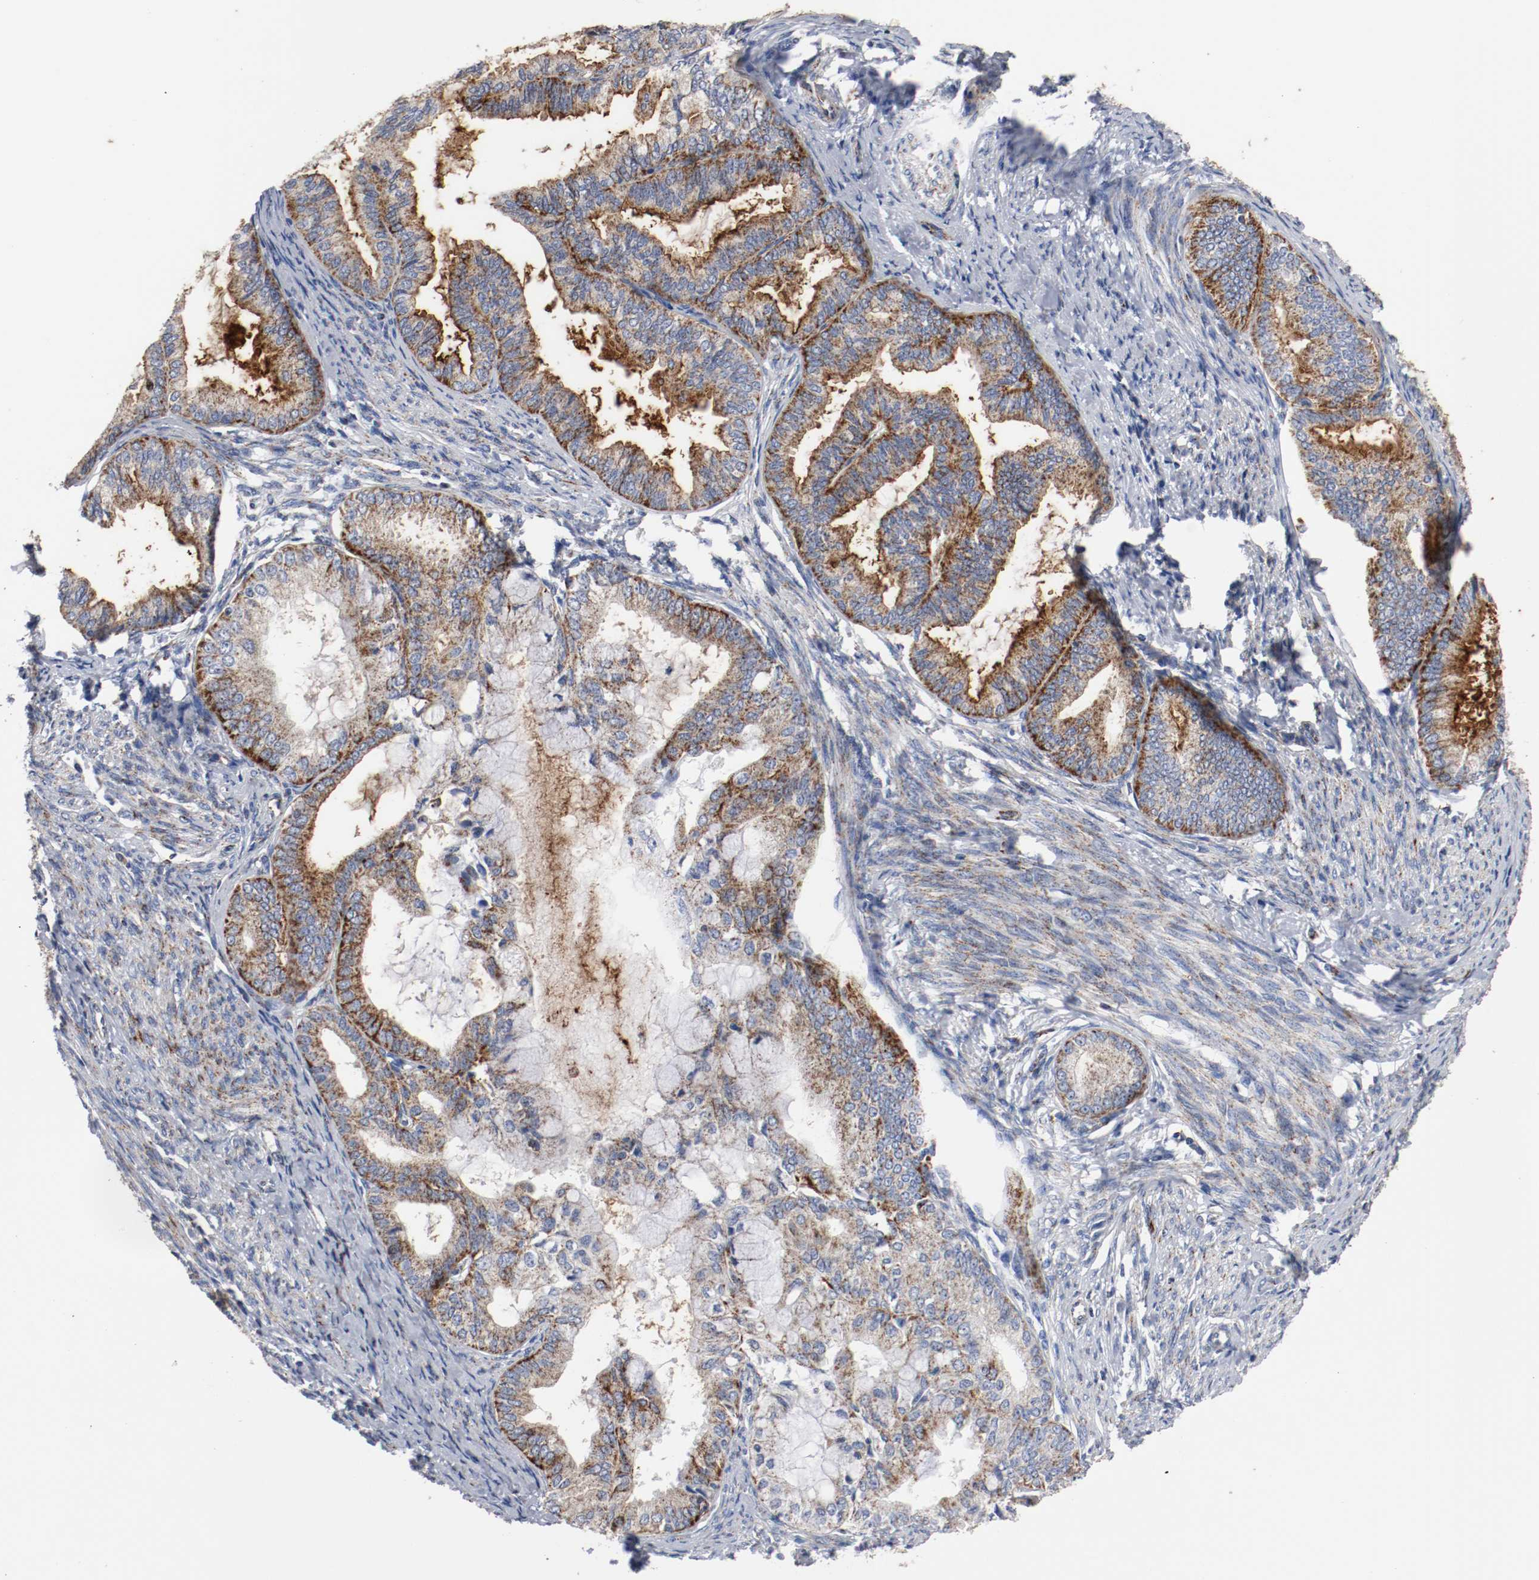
{"staining": {"intensity": "strong", "quantity": ">75%", "location": "cytoplasmic/membranous"}, "tissue": "endometrial cancer", "cell_type": "Tumor cells", "image_type": "cancer", "snomed": [{"axis": "morphology", "description": "Adenocarcinoma, NOS"}, {"axis": "topography", "description": "Endometrium"}], "caption": "Tumor cells demonstrate strong cytoplasmic/membranous staining in approximately >75% of cells in endometrial adenocarcinoma. The staining was performed using DAB to visualize the protein expression in brown, while the nuclei were stained in blue with hematoxylin (Magnification: 20x).", "gene": "TUBD1", "patient": {"sex": "female", "age": 86}}